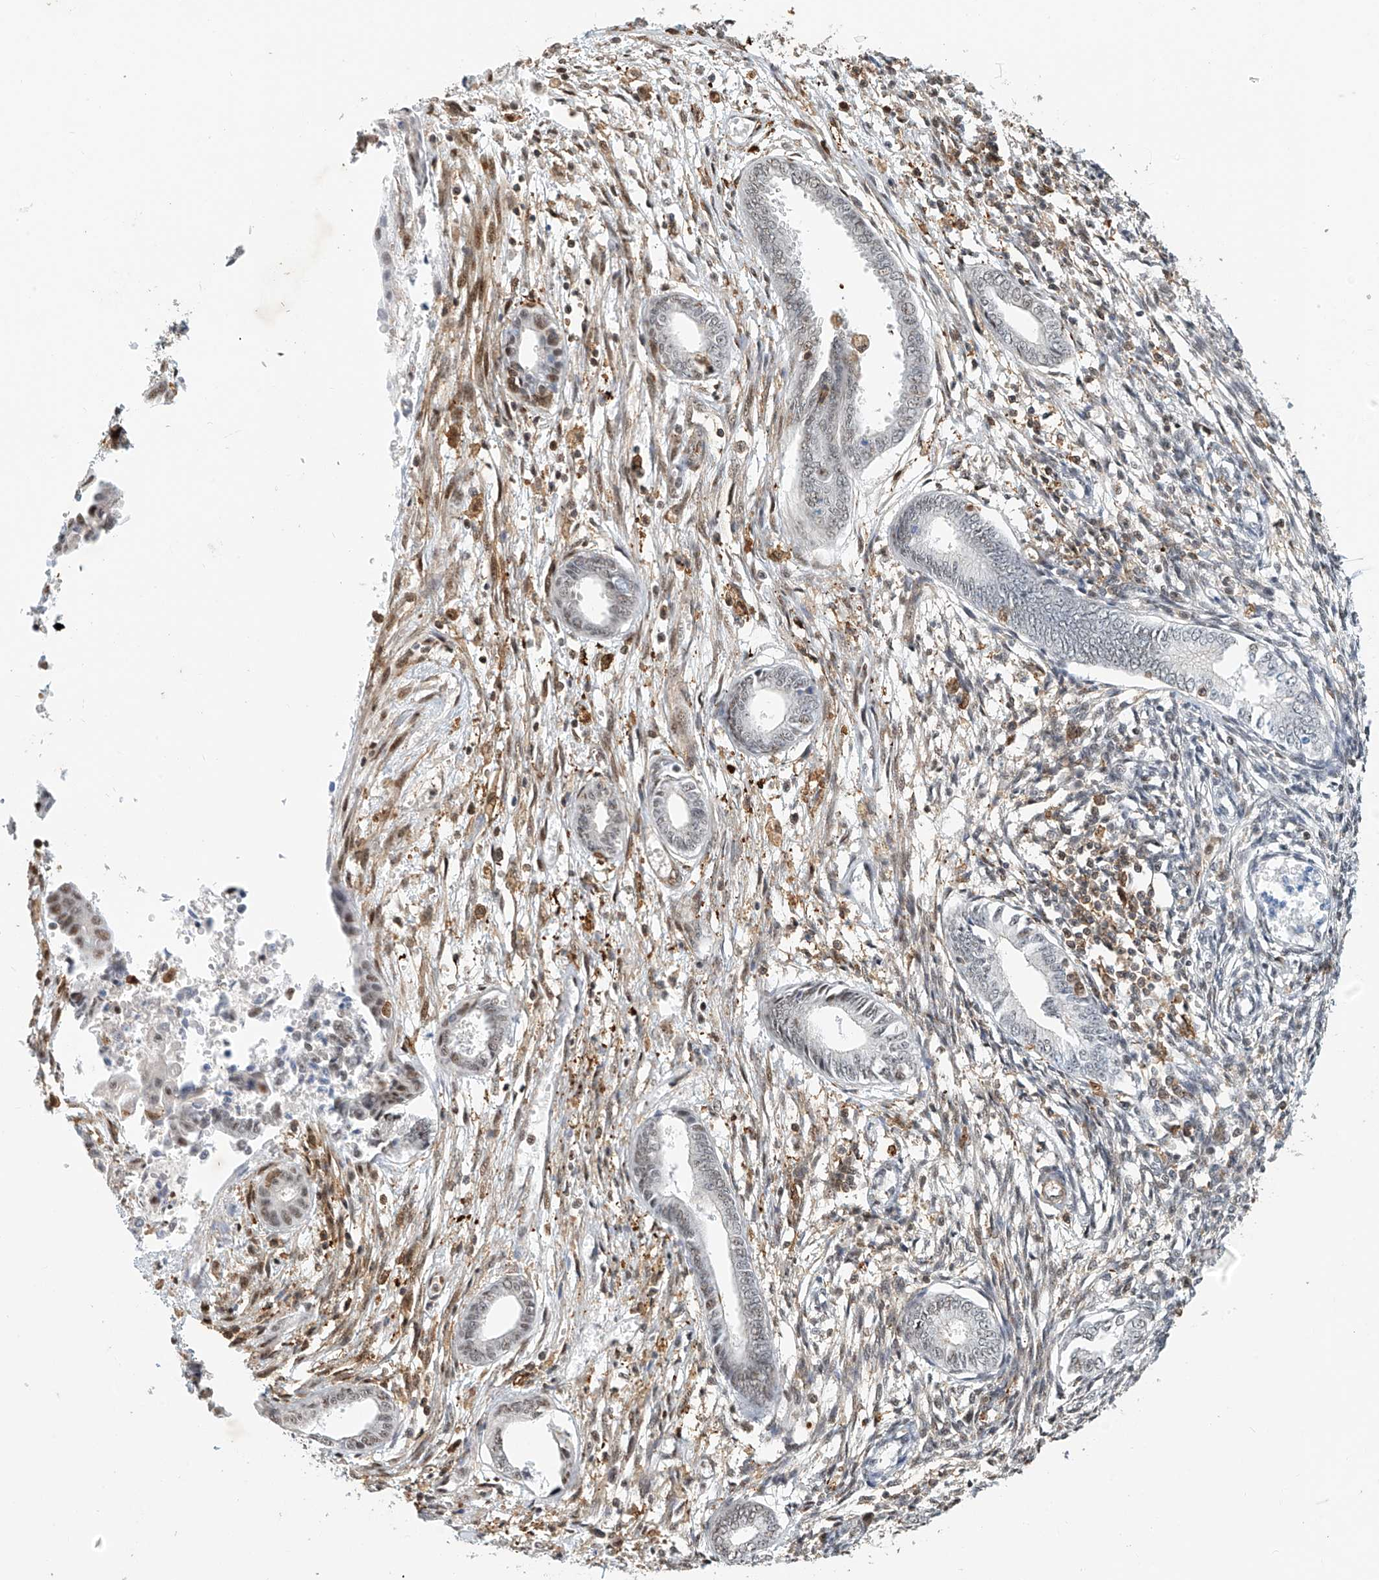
{"staining": {"intensity": "moderate", "quantity": "<25%", "location": "nuclear"}, "tissue": "endometrium", "cell_type": "Cells in endometrial stroma", "image_type": "normal", "snomed": [{"axis": "morphology", "description": "Normal tissue, NOS"}, {"axis": "topography", "description": "Endometrium"}], "caption": "Immunohistochemical staining of unremarkable endometrium displays moderate nuclear protein staining in about <25% of cells in endometrial stroma.", "gene": "MICAL1", "patient": {"sex": "female", "age": 56}}